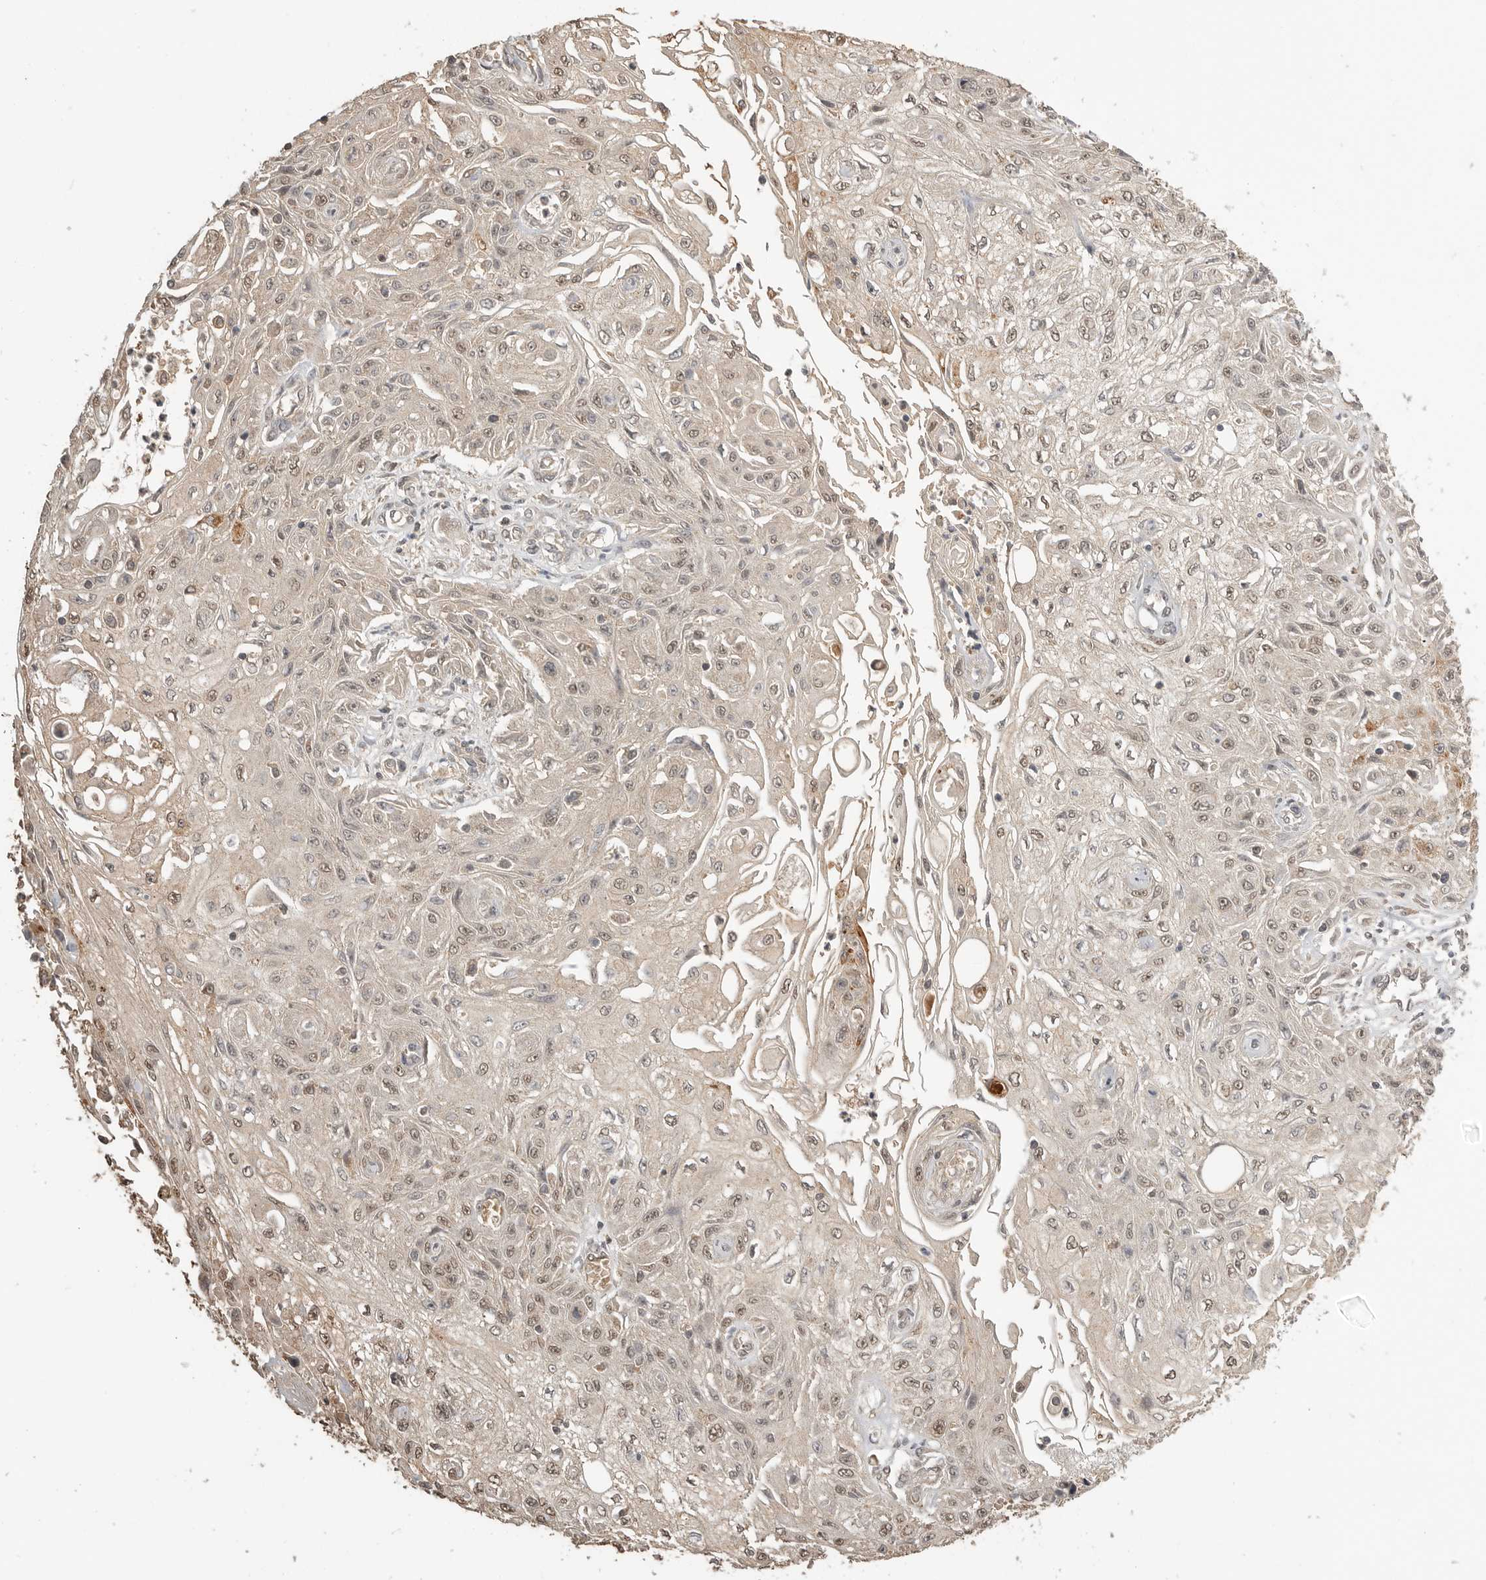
{"staining": {"intensity": "weak", "quantity": ">75%", "location": "nuclear"}, "tissue": "skin cancer", "cell_type": "Tumor cells", "image_type": "cancer", "snomed": [{"axis": "morphology", "description": "Squamous cell carcinoma, NOS"}, {"axis": "morphology", "description": "Squamous cell carcinoma, metastatic, NOS"}, {"axis": "topography", "description": "Skin"}, {"axis": "topography", "description": "Lymph node"}], "caption": "Skin cancer (squamous cell carcinoma) stained for a protein demonstrates weak nuclear positivity in tumor cells.", "gene": "ASPSCR1", "patient": {"sex": "male", "age": 75}}